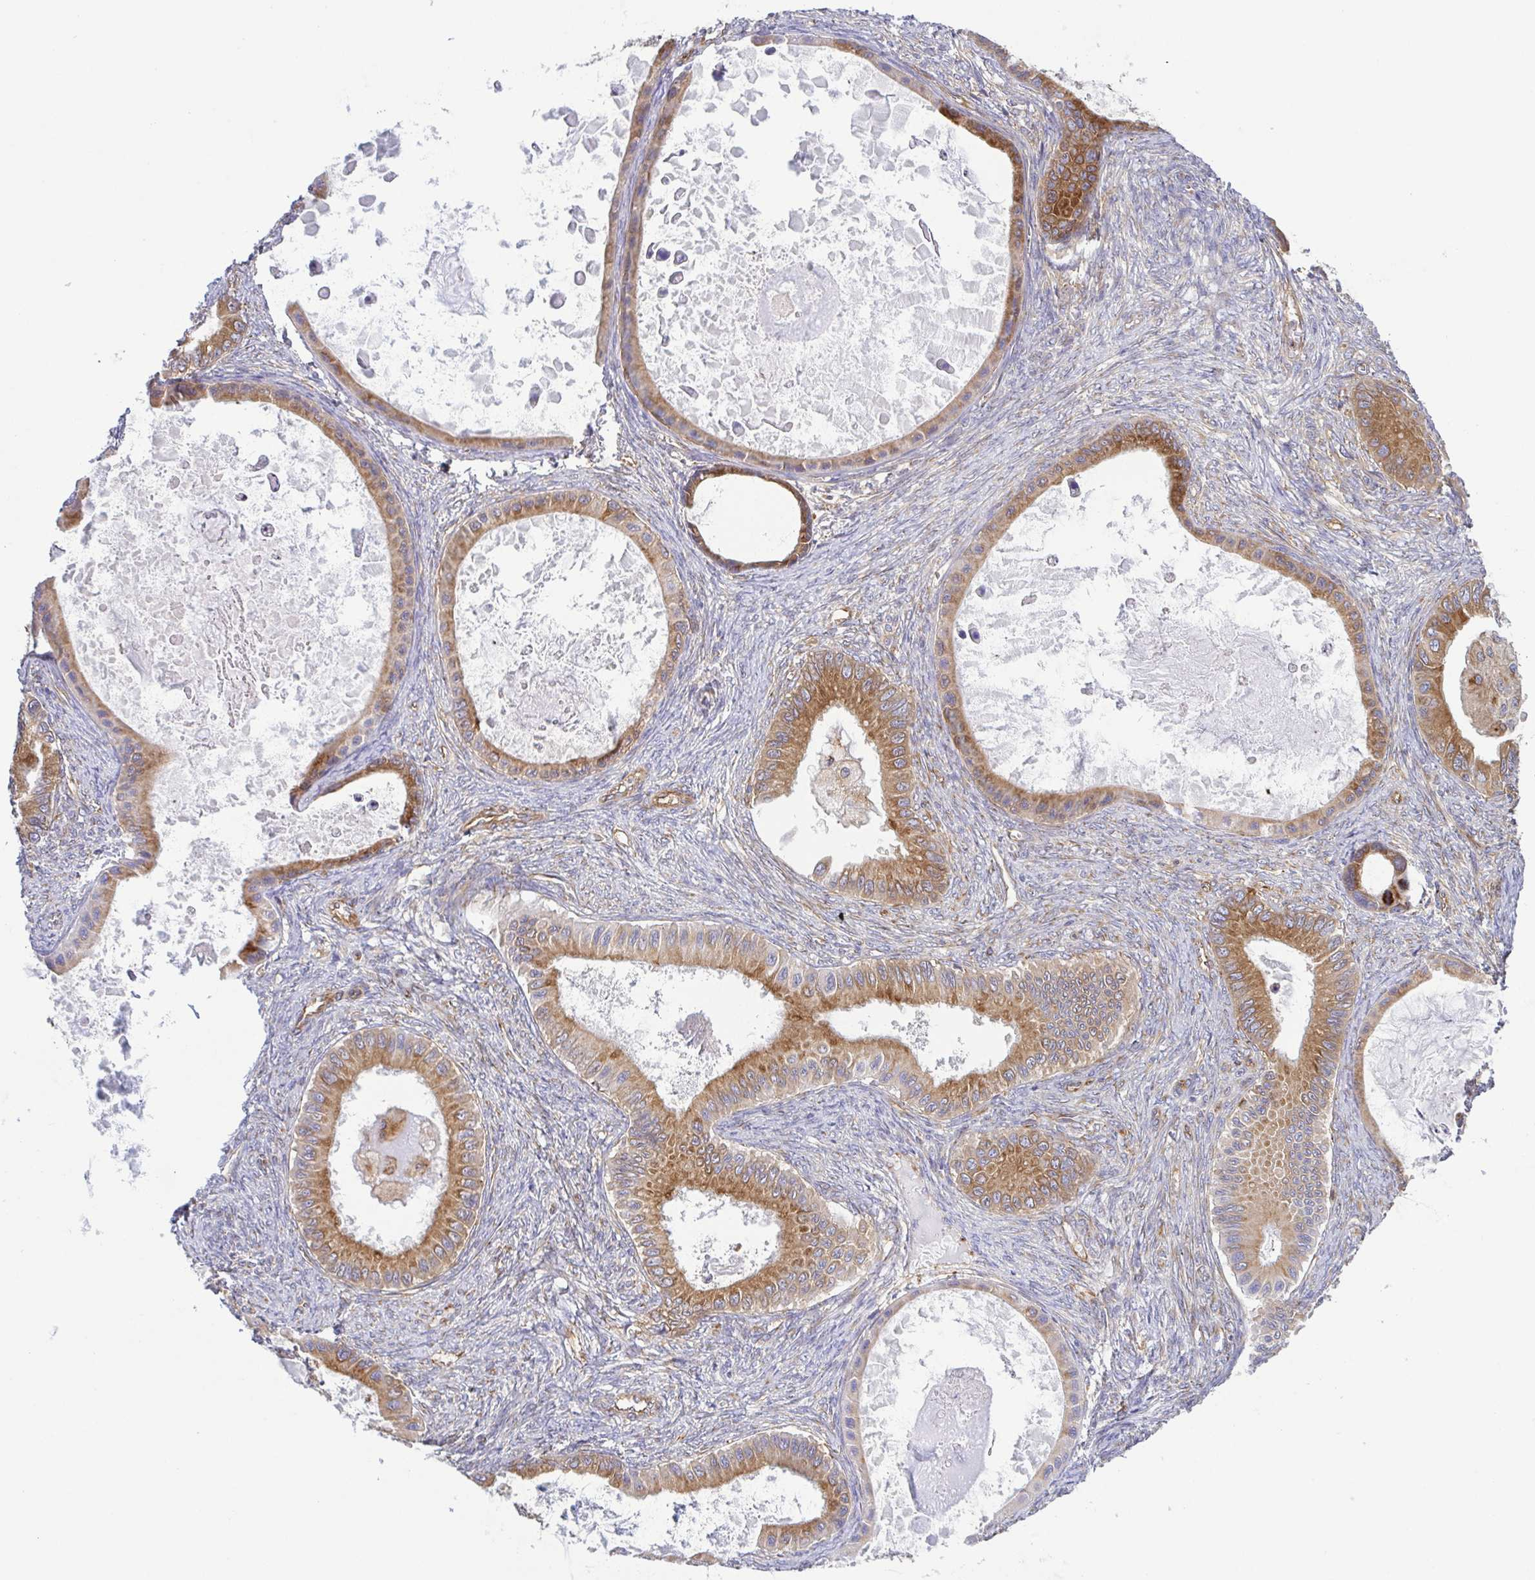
{"staining": {"intensity": "moderate", "quantity": ">75%", "location": "cytoplasmic/membranous"}, "tissue": "ovarian cancer", "cell_type": "Tumor cells", "image_type": "cancer", "snomed": [{"axis": "morphology", "description": "Cystadenocarcinoma, mucinous, NOS"}, {"axis": "topography", "description": "Ovary"}], "caption": "Immunohistochemical staining of human mucinous cystadenocarcinoma (ovarian) displays medium levels of moderate cytoplasmic/membranous staining in approximately >75% of tumor cells.", "gene": "KIF5B", "patient": {"sex": "female", "age": 64}}